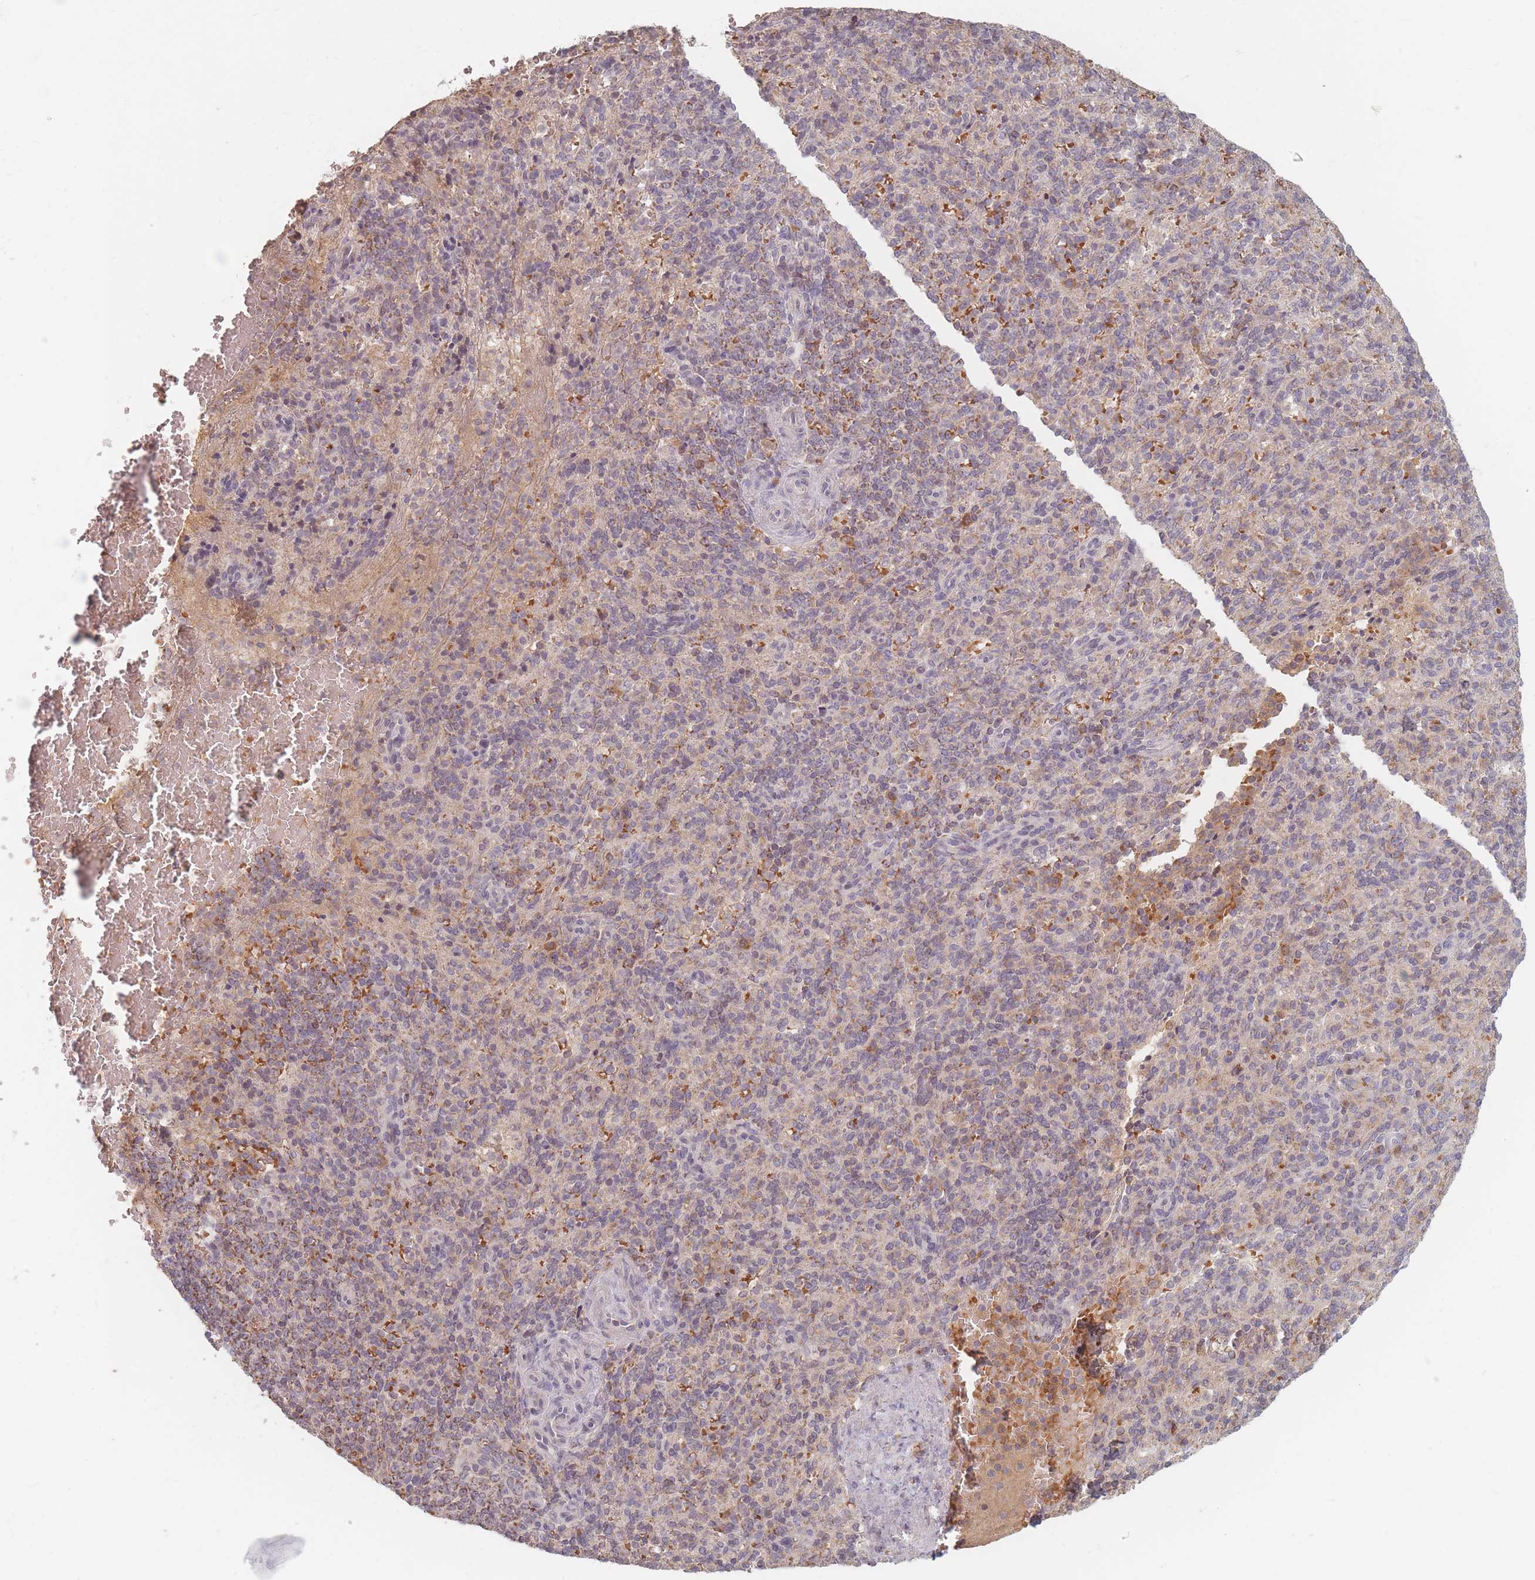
{"staining": {"intensity": "weak", "quantity": "25%-75%", "location": "cytoplasmic/membranous"}, "tissue": "spleen", "cell_type": "Cells in red pulp", "image_type": "normal", "snomed": [{"axis": "morphology", "description": "Normal tissue, NOS"}, {"axis": "topography", "description": "Spleen"}], "caption": "This photomicrograph reveals immunohistochemistry staining of normal spleen, with low weak cytoplasmic/membranous positivity in approximately 25%-75% of cells in red pulp.", "gene": "OR2M4", "patient": {"sex": "female", "age": 74}}